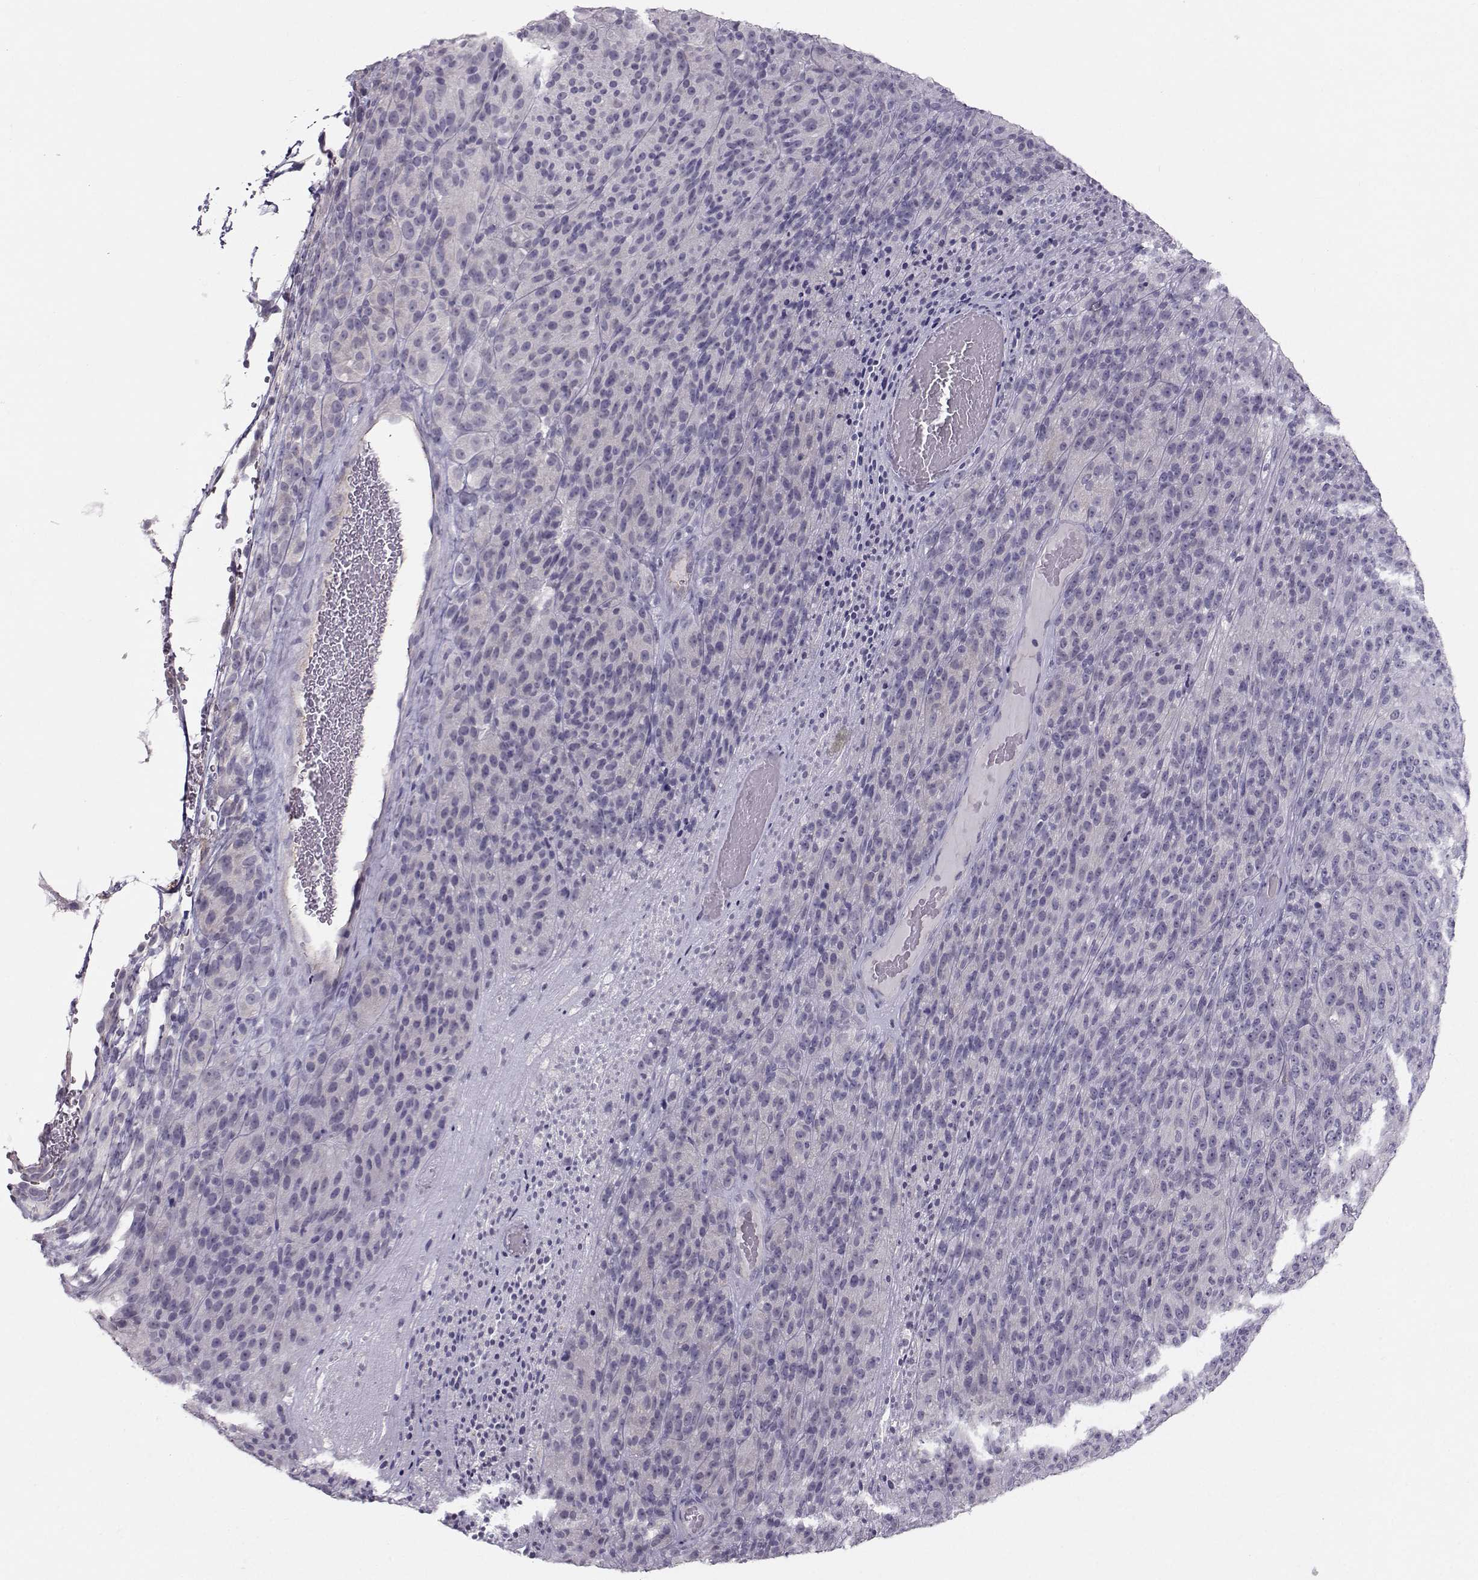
{"staining": {"intensity": "negative", "quantity": "none", "location": "none"}, "tissue": "melanoma", "cell_type": "Tumor cells", "image_type": "cancer", "snomed": [{"axis": "morphology", "description": "Malignant melanoma, Metastatic site"}, {"axis": "topography", "description": "Brain"}], "caption": "Human melanoma stained for a protein using IHC displays no staining in tumor cells.", "gene": "MAST1", "patient": {"sex": "female", "age": 56}}